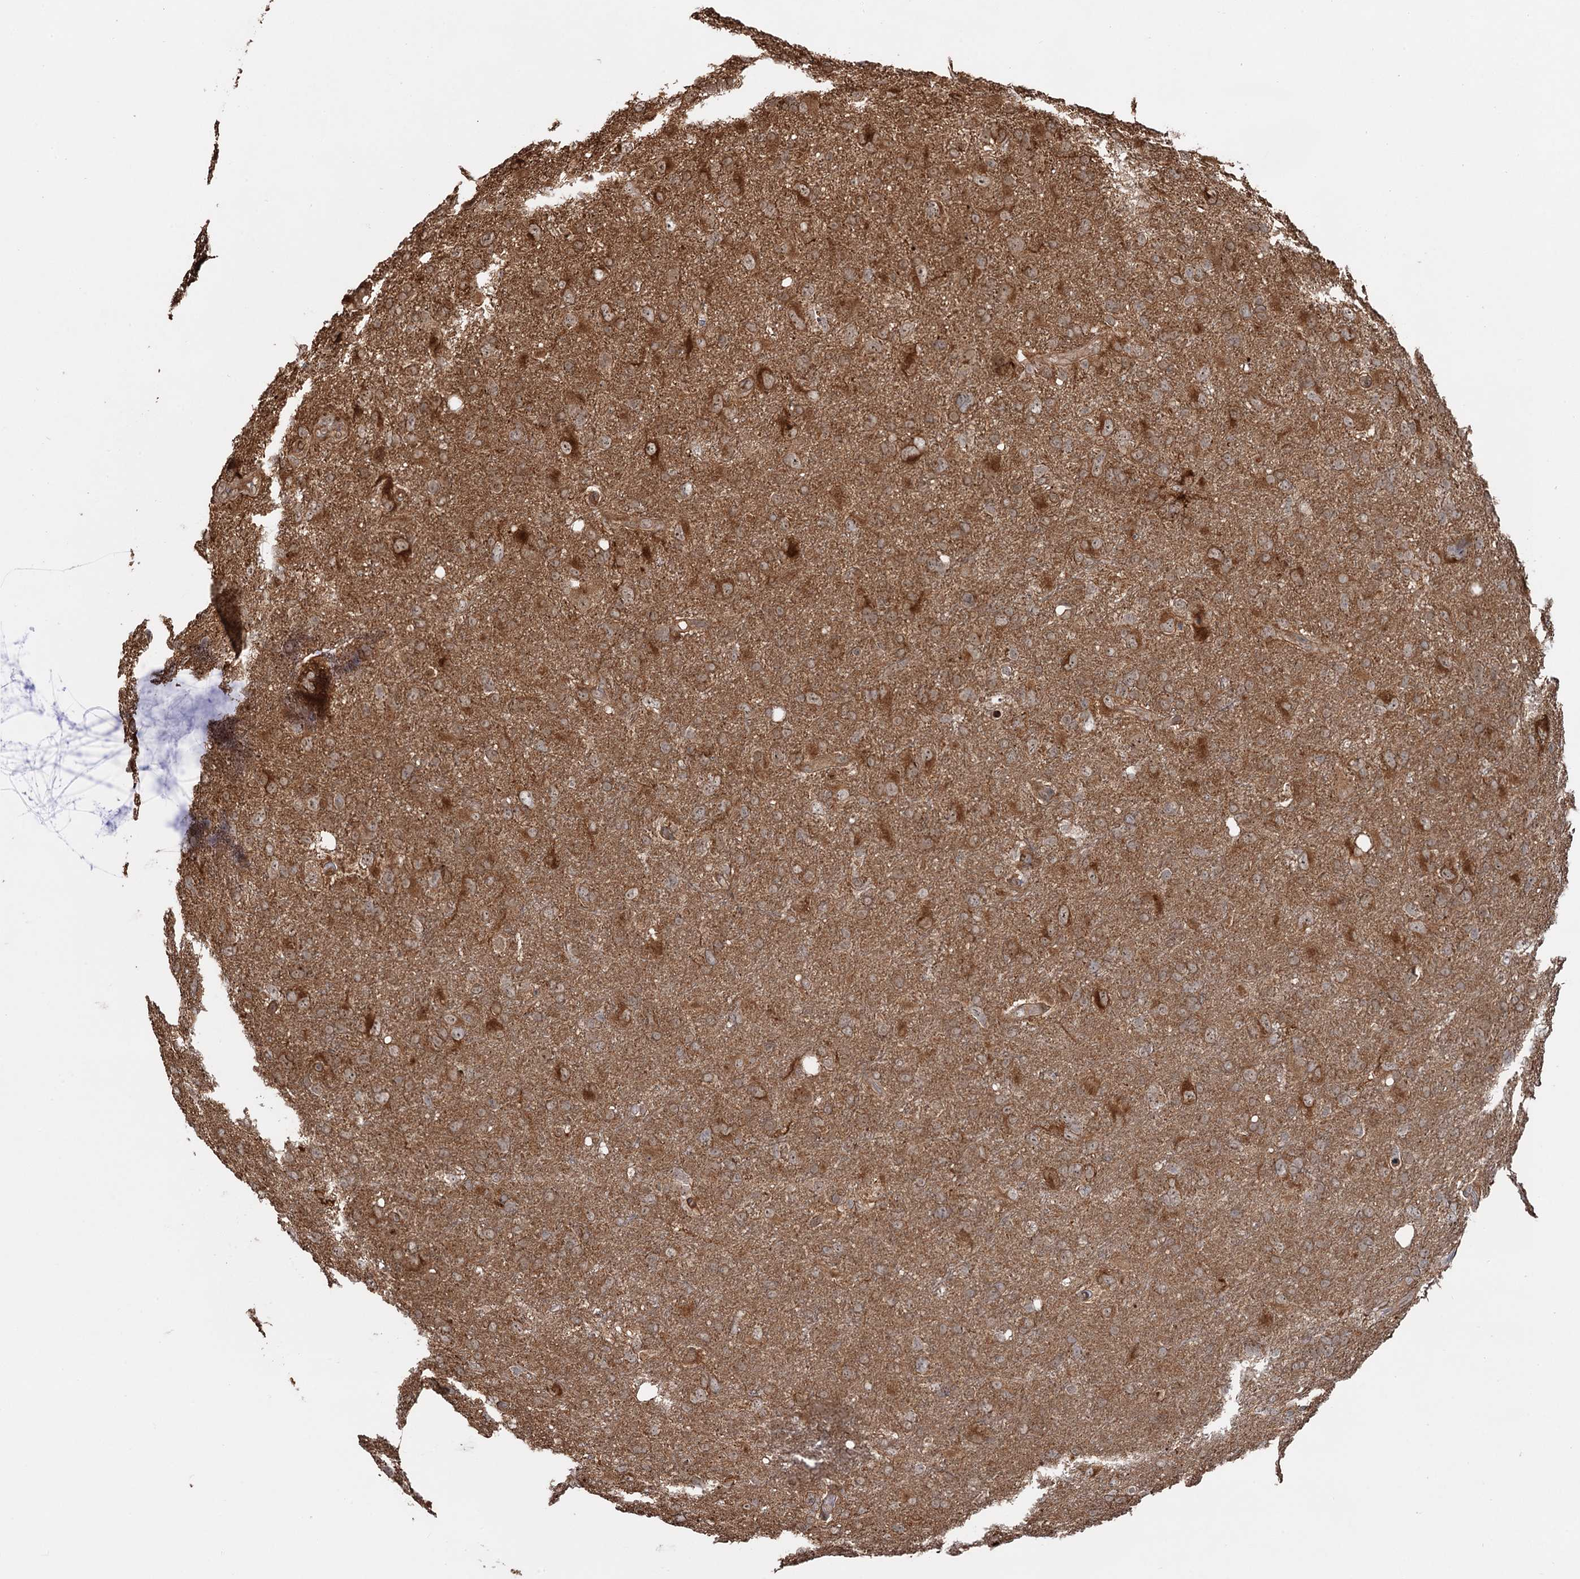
{"staining": {"intensity": "moderate", "quantity": ">75%", "location": "cytoplasmic/membranous,nuclear"}, "tissue": "glioma", "cell_type": "Tumor cells", "image_type": "cancer", "snomed": [{"axis": "morphology", "description": "Glioma, malignant, High grade"}, {"axis": "topography", "description": "Brain"}], "caption": "This is an image of IHC staining of glioma, which shows moderate positivity in the cytoplasmic/membranous and nuclear of tumor cells.", "gene": "SNRNP25", "patient": {"sex": "male", "age": 61}}